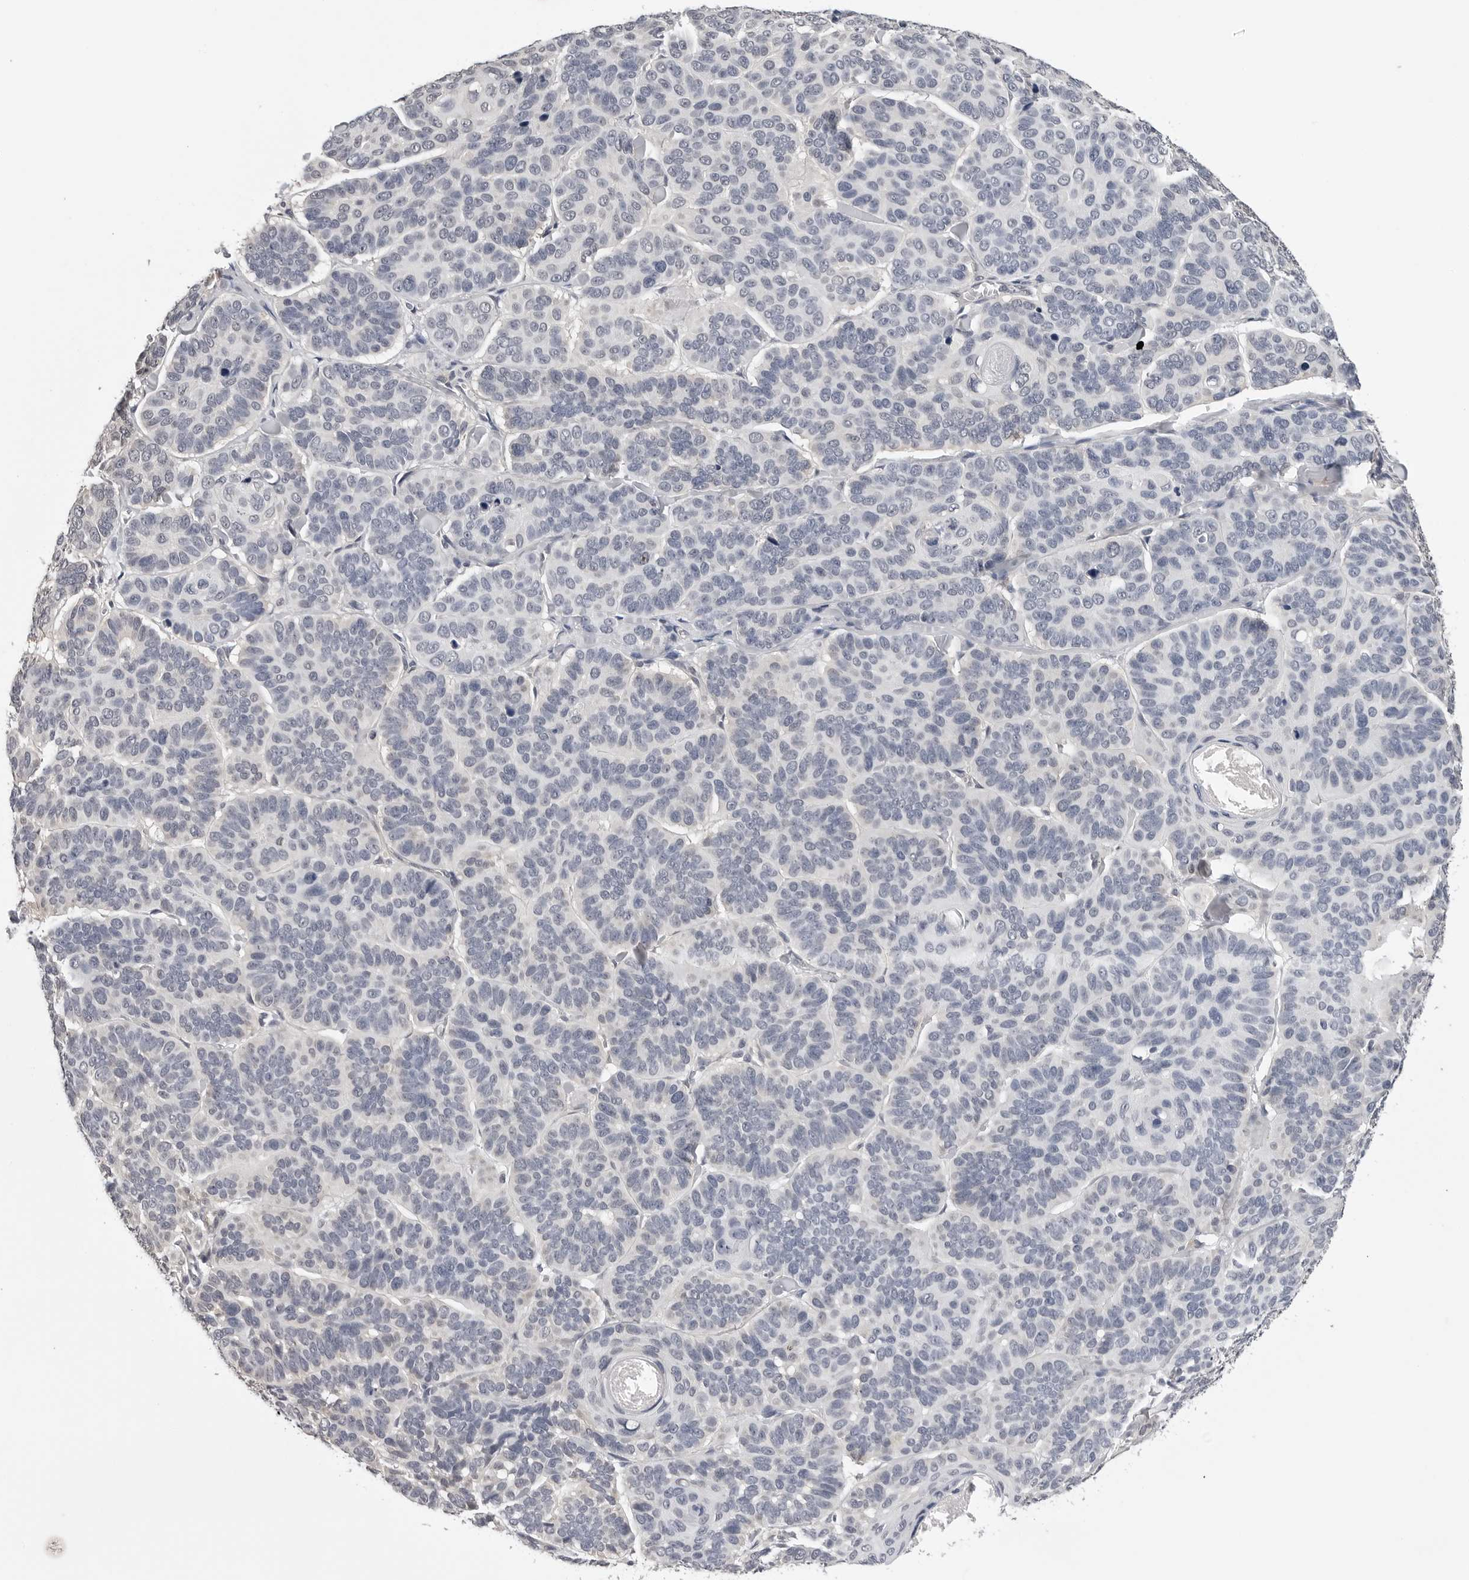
{"staining": {"intensity": "negative", "quantity": "none", "location": "none"}, "tissue": "skin cancer", "cell_type": "Tumor cells", "image_type": "cancer", "snomed": [{"axis": "morphology", "description": "Basal cell carcinoma"}, {"axis": "topography", "description": "Skin"}], "caption": "This is an IHC histopathology image of skin cancer. There is no expression in tumor cells.", "gene": "TRMT13", "patient": {"sex": "male", "age": 62}}